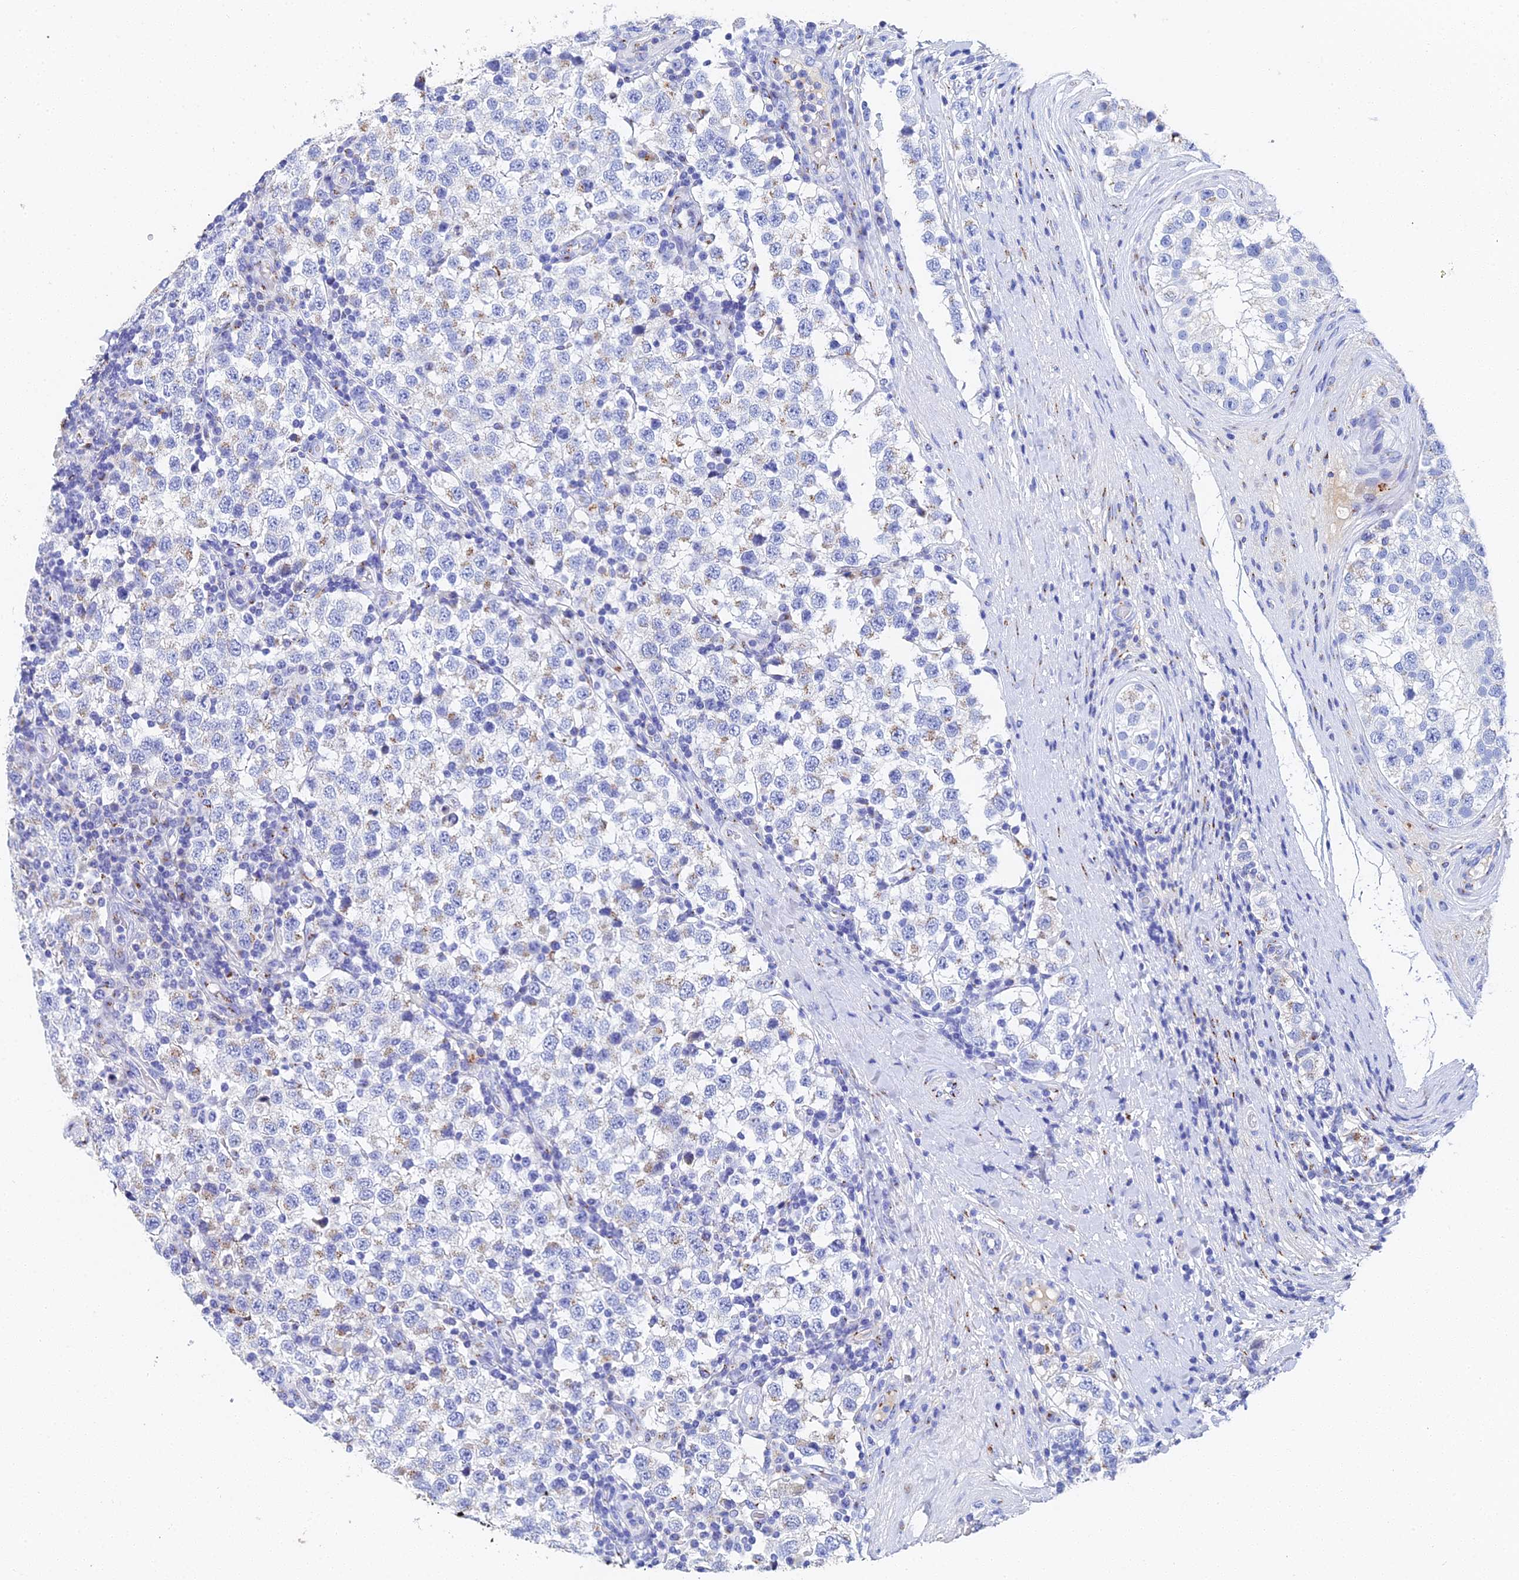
{"staining": {"intensity": "weak", "quantity": "<25%", "location": "cytoplasmic/membranous"}, "tissue": "testis cancer", "cell_type": "Tumor cells", "image_type": "cancer", "snomed": [{"axis": "morphology", "description": "Seminoma, NOS"}, {"axis": "topography", "description": "Testis"}], "caption": "The IHC image has no significant positivity in tumor cells of testis cancer (seminoma) tissue.", "gene": "ENSG00000268674", "patient": {"sex": "male", "age": 34}}